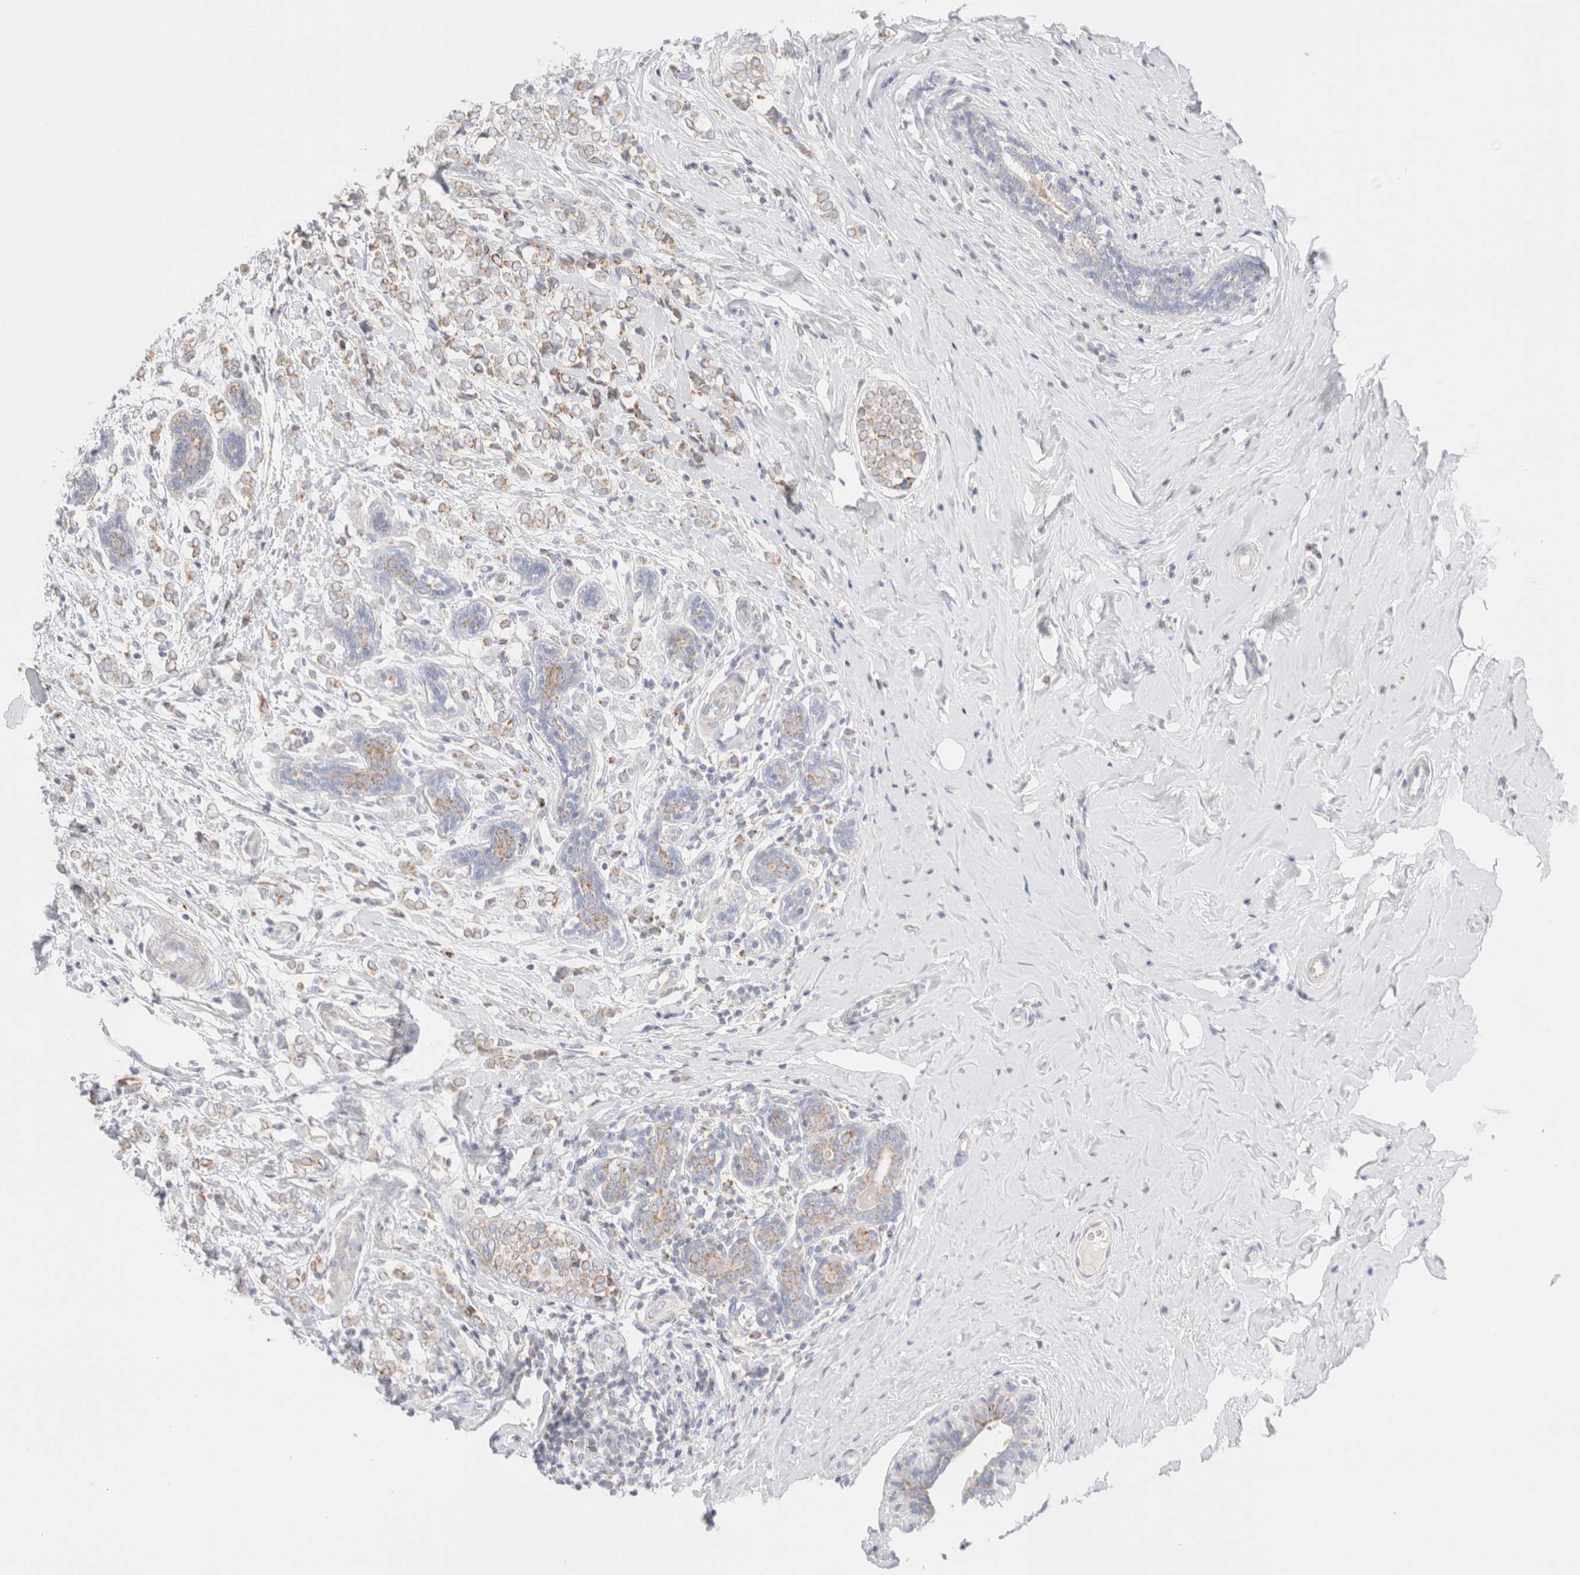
{"staining": {"intensity": "weak", "quantity": "25%-75%", "location": "cytoplasmic/membranous"}, "tissue": "breast cancer", "cell_type": "Tumor cells", "image_type": "cancer", "snomed": [{"axis": "morphology", "description": "Normal tissue, NOS"}, {"axis": "morphology", "description": "Lobular carcinoma"}, {"axis": "topography", "description": "Breast"}], "caption": "Weak cytoplasmic/membranous protein positivity is identified in about 25%-75% of tumor cells in breast cancer (lobular carcinoma).", "gene": "ATP6V1C1", "patient": {"sex": "female", "age": 47}}